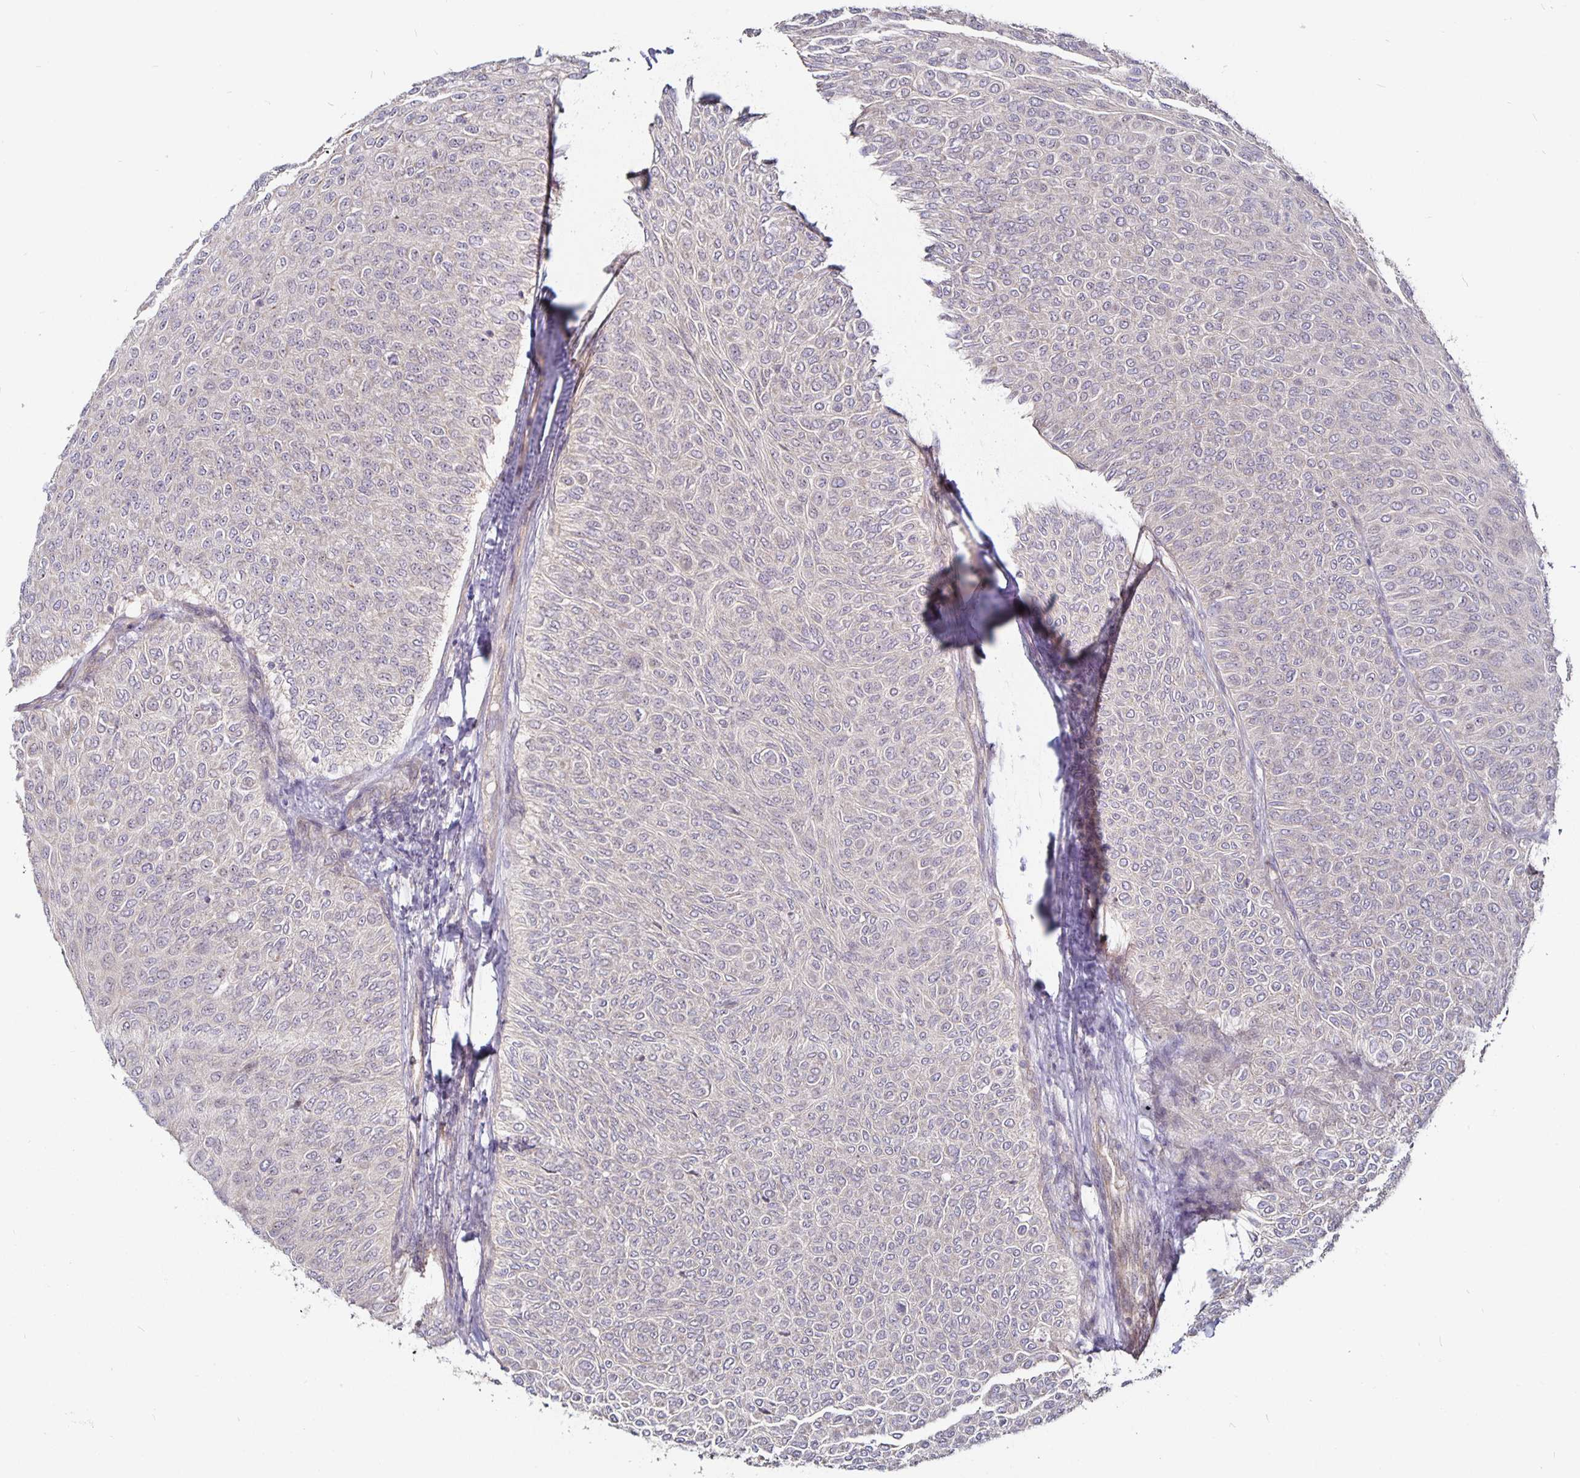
{"staining": {"intensity": "negative", "quantity": "none", "location": "none"}, "tissue": "urothelial cancer", "cell_type": "Tumor cells", "image_type": "cancer", "snomed": [{"axis": "morphology", "description": "Urothelial carcinoma, Low grade"}, {"axis": "topography", "description": "Urinary bladder"}], "caption": "DAB (3,3'-diaminobenzidine) immunohistochemical staining of human low-grade urothelial carcinoma displays no significant staining in tumor cells.", "gene": "CYP27A1", "patient": {"sex": "male", "age": 78}}